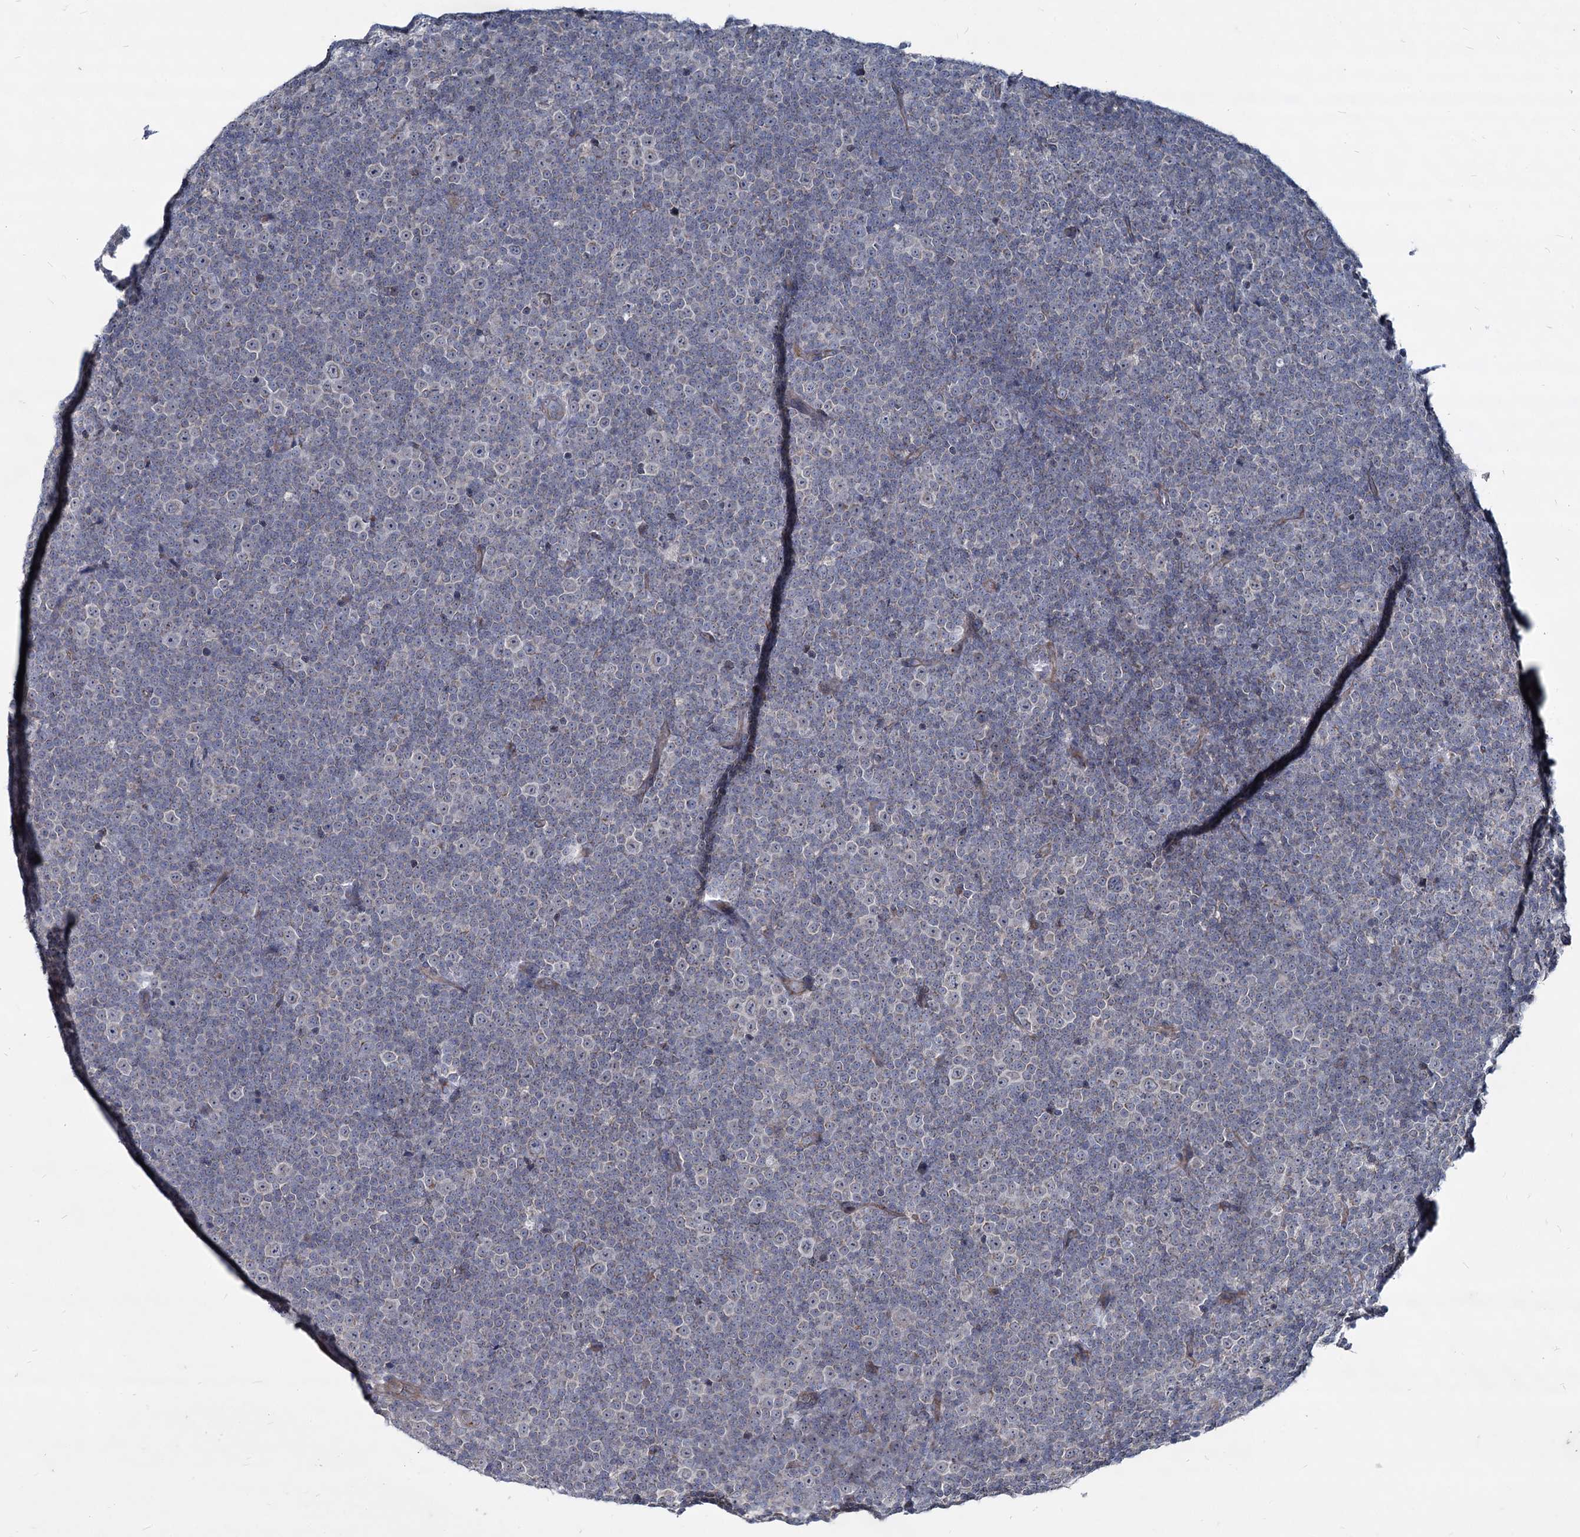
{"staining": {"intensity": "negative", "quantity": "none", "location": "none"}, "tissue": "lymphoma", "cell_type": "Tumor cells", "image_type": "cancer", "snomed": [{"axis": "morphology", "description": "Malignant lymphoma, non-Hodgkin's type, Low grade"}, {"axis": "topography", "description": "Lymph node"}], "caption": "Immunohistochemistry (IHC) of lymphoma exhibits no positivity in tumor cells.", "gene": "RNF6", "patient": {"sex": "female", "age": 67}}